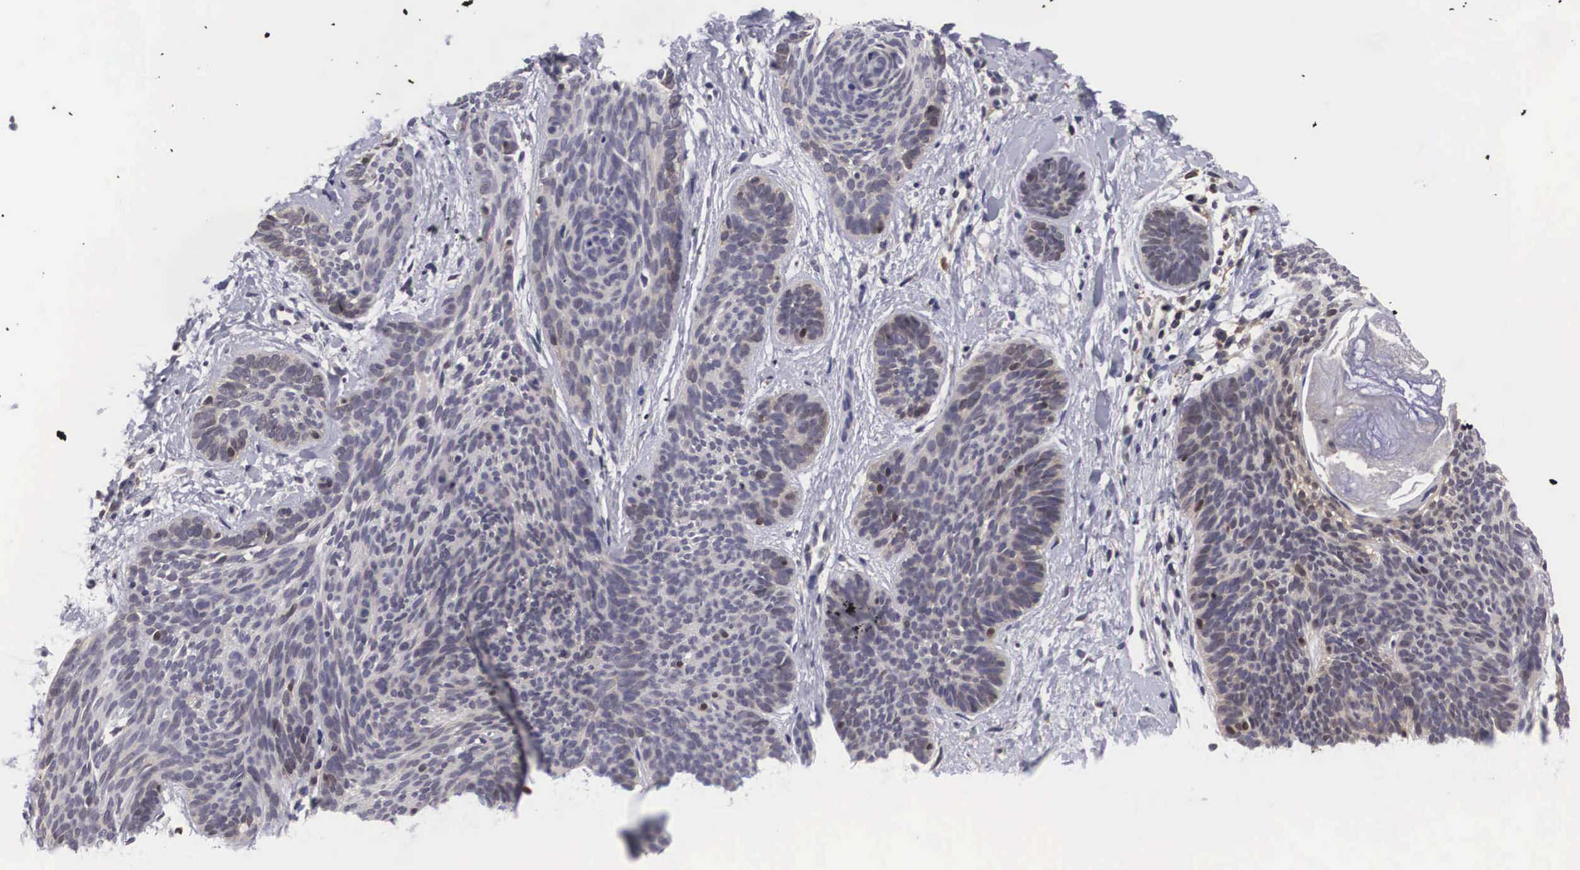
{"staining": {"intensity": "weak", "quantity": "<25%", "location": "cytoplasmic/membranous"}, "tissue": "skin cancer", "cell_type": "Tumor cells", "image_type": "cancer", "snomed": [{"axis": "morphology", "description": "Basal cell carcinoma"}, {"axis": "topography", "description": "Skin"}], "caption": "Tumor cells show no significant protein staining in skin cancer. (DAB immunohistochemistry visualized using brightfield microscopy, high magnification).", "gene": "ADSL", "patient": {"sex": "female", "age": 81}}